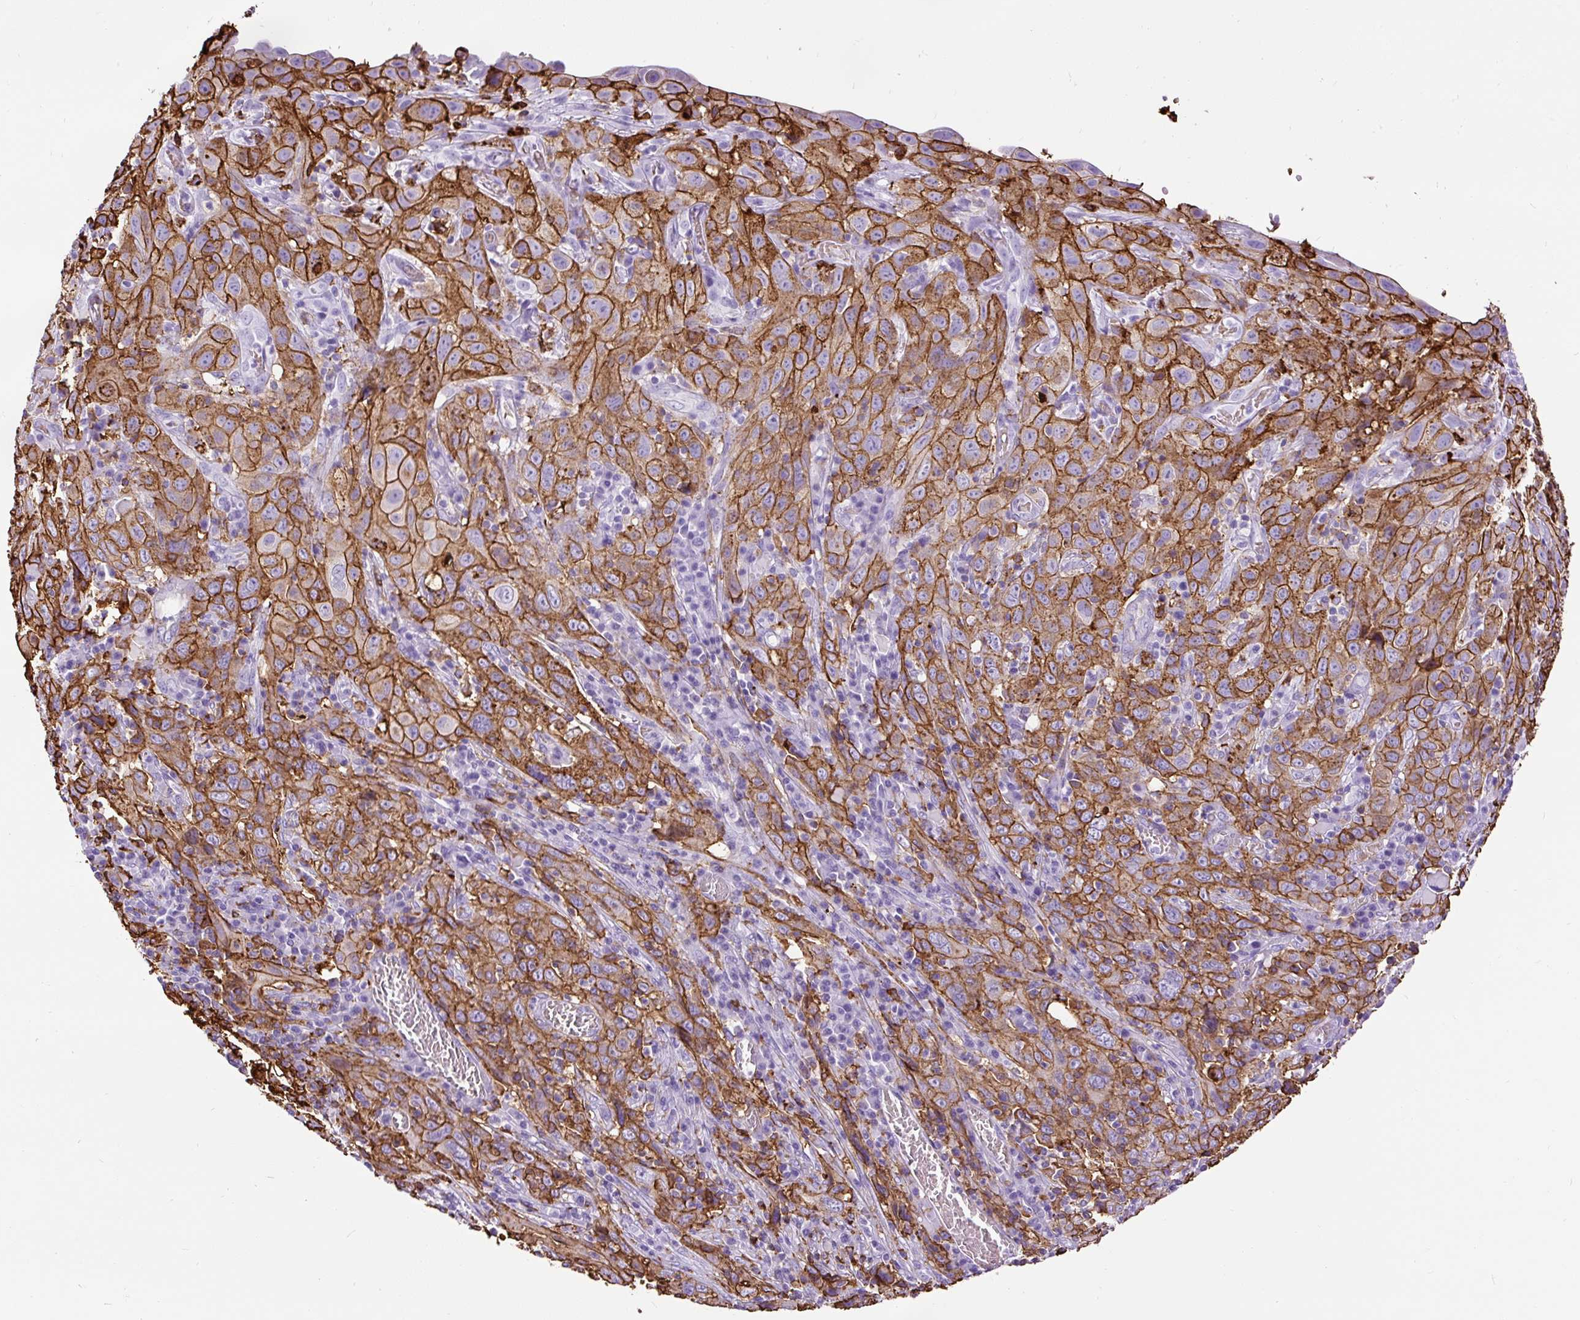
{"staining": {"intensity": "moderate", "quantity": ">75%", "location": "cytoplasmic/membranous"}, "tissue": "cervical cancer", "cell_type": "Tumor cells", "image_type": "cancer", "snomed": [{"axis": "morphology", "description": "Squamous cell carcinoma, NOS"}, {"axis": "topography", "description": "Cervix"}], "caption": "This is a photomicrograph of immunohistochemistry (IHC) staining of cervical cancer, which shows moderate positivity in the cytoplasmic/membranous of tumor cells.", "gene": "HLA-DRA", "patient": {"sex": "female", "age": 46}}